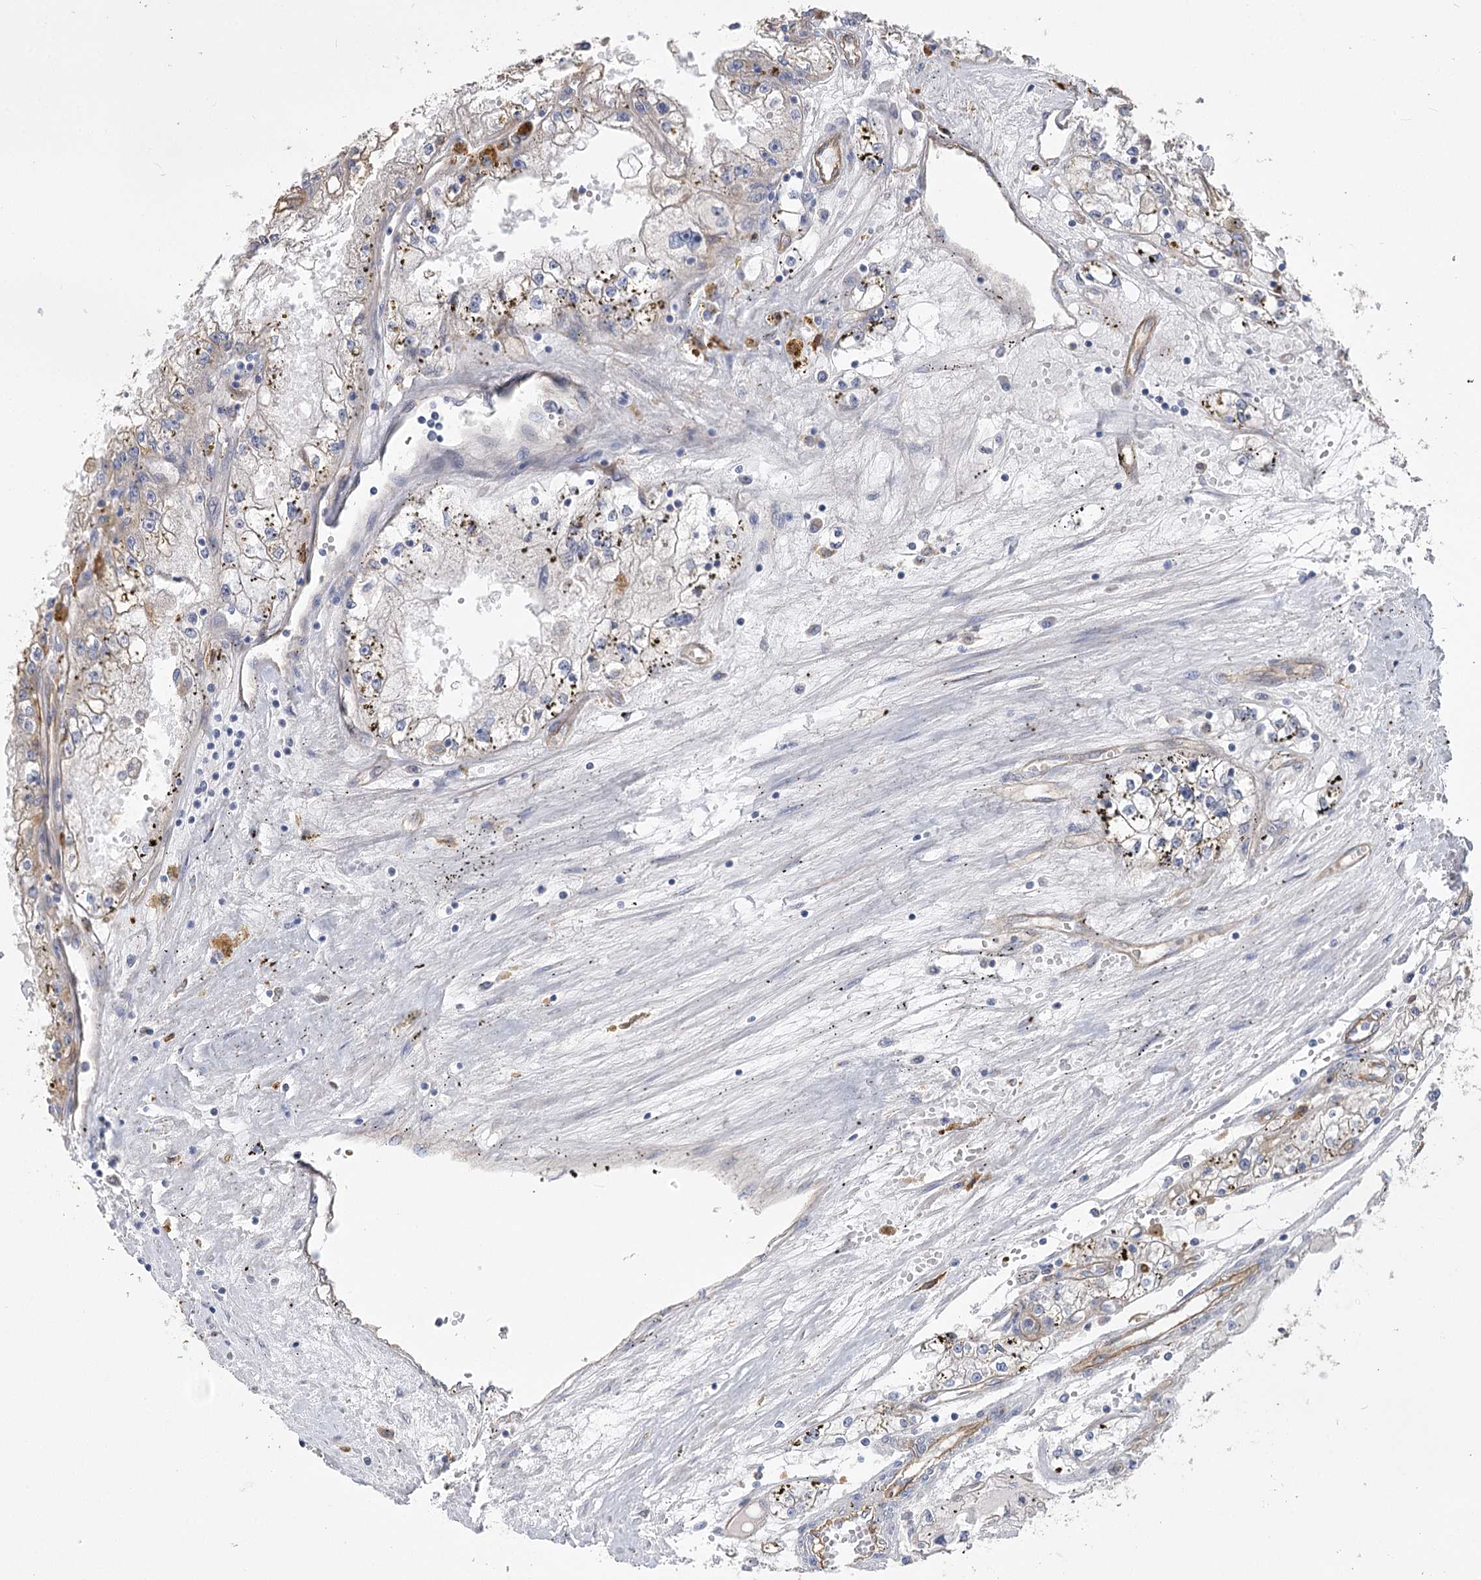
{"staining": {"intensity": "weak", "quantity": "<25%", "location": "cytoplasmic/membranous"}, "tissue": "renal cancer", "cell_type": "Tumor cells", "image_type": "cancer", "snomed": [{"axis": "morphology", "description": "Adenocarcinoma, NOS"}, {"axis": "topography", "description": "Kidney"}], "caption": "The immunohistochemistry micrograph has no significant staining in tumor cells of adenocarcinoma (renal) tissue. Brightfield microscopy of immunohistochemistry stained with DAB (3,3'-diaminobenzidine) (brown) and hematoxylin (blue), captured at high magnification.", "gene": "RMDN2", "patient": {"sex": "male", "age": 56}}